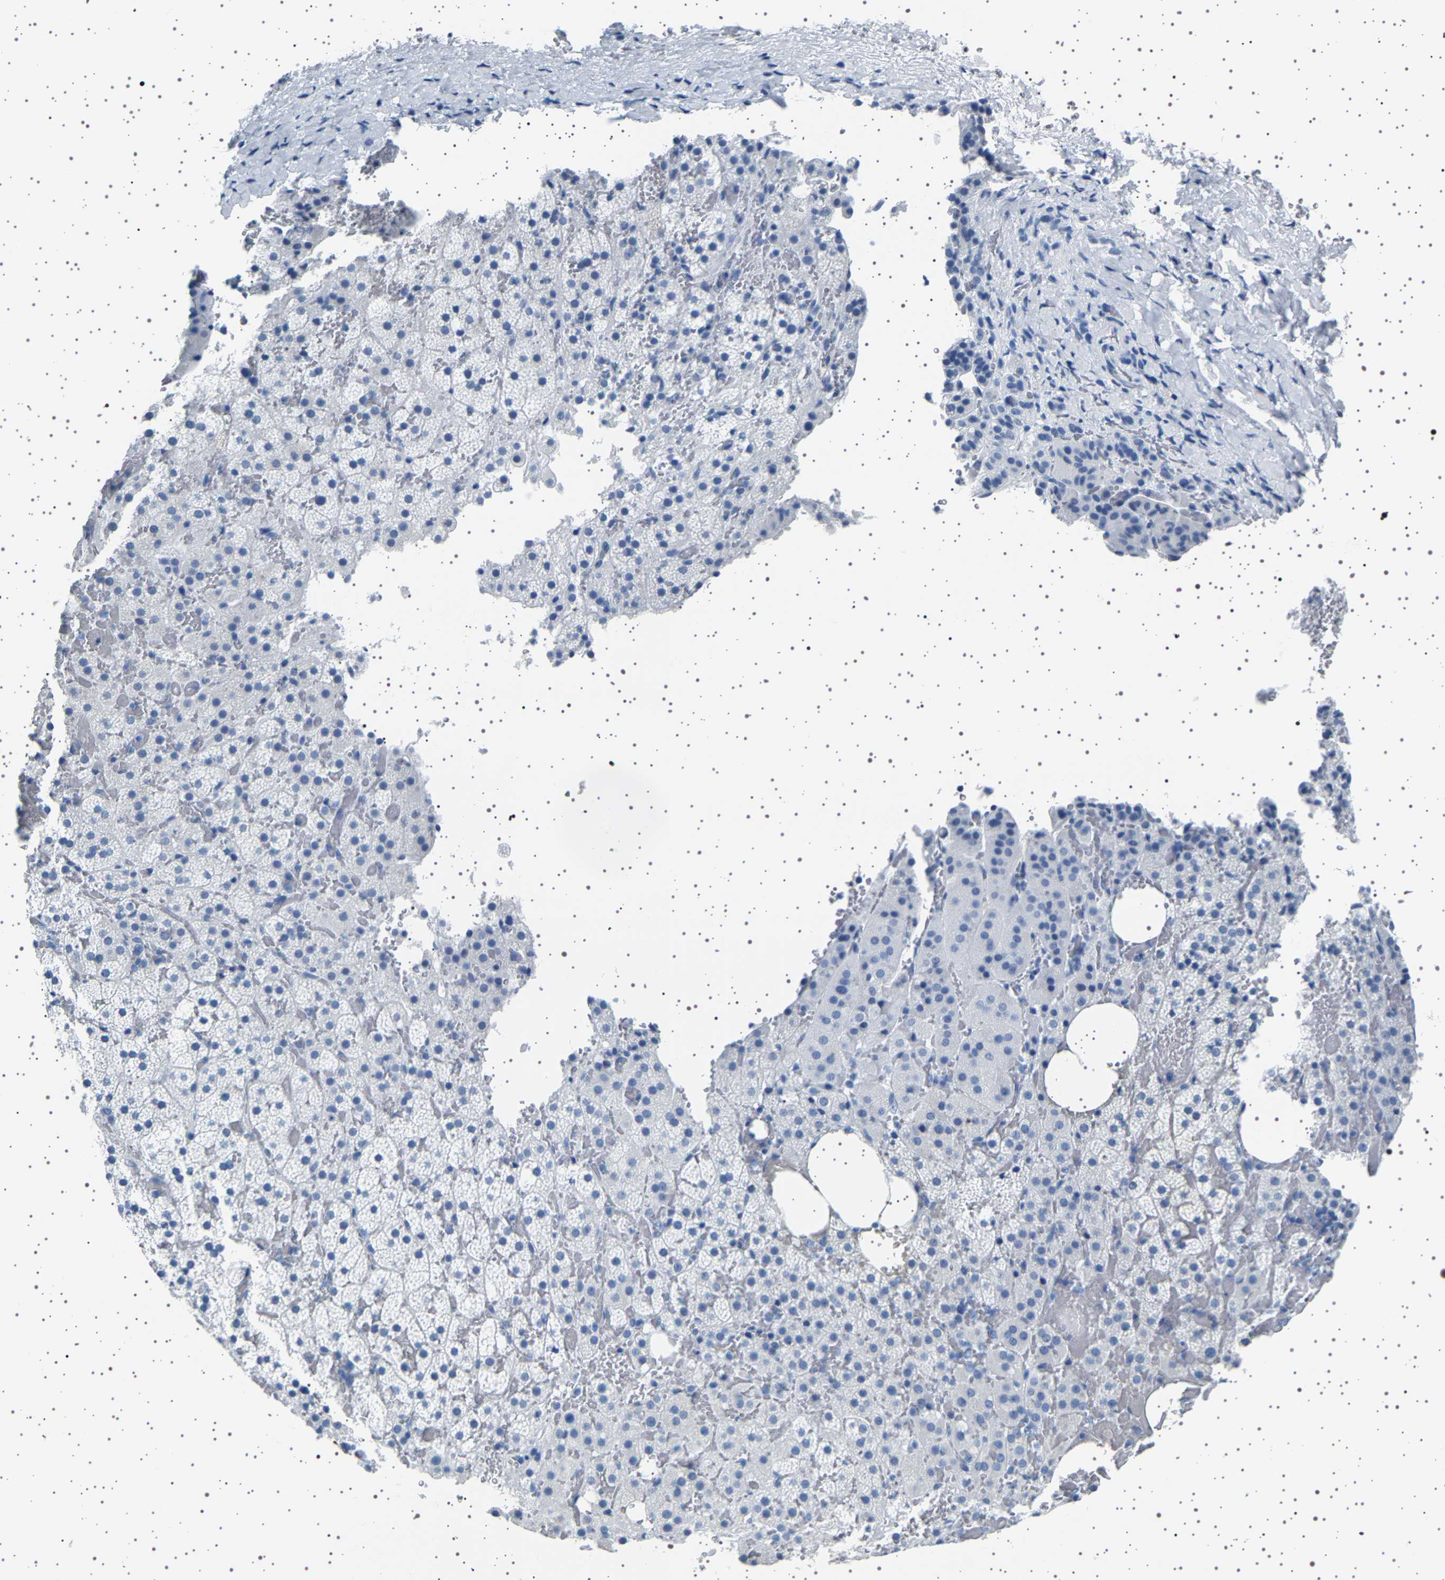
{"staining": {"intensity": "negative", "quantity": "none", "location": "none"}, "tissue": "adrenal gland", "cell_type": "Glandular cells", "image_type": "normal", "snomed": [{"axis": "morphology", "description": "Normal tissue, NOS"}, {"axis": "topography", "description": "Adrenal gland"}], "caption": "The histopathology image demonstrates no significant positivity in glandular cells of adrenal gland.", "gene": "TFF3", "patient": {"sex": "female", "age": 59}}